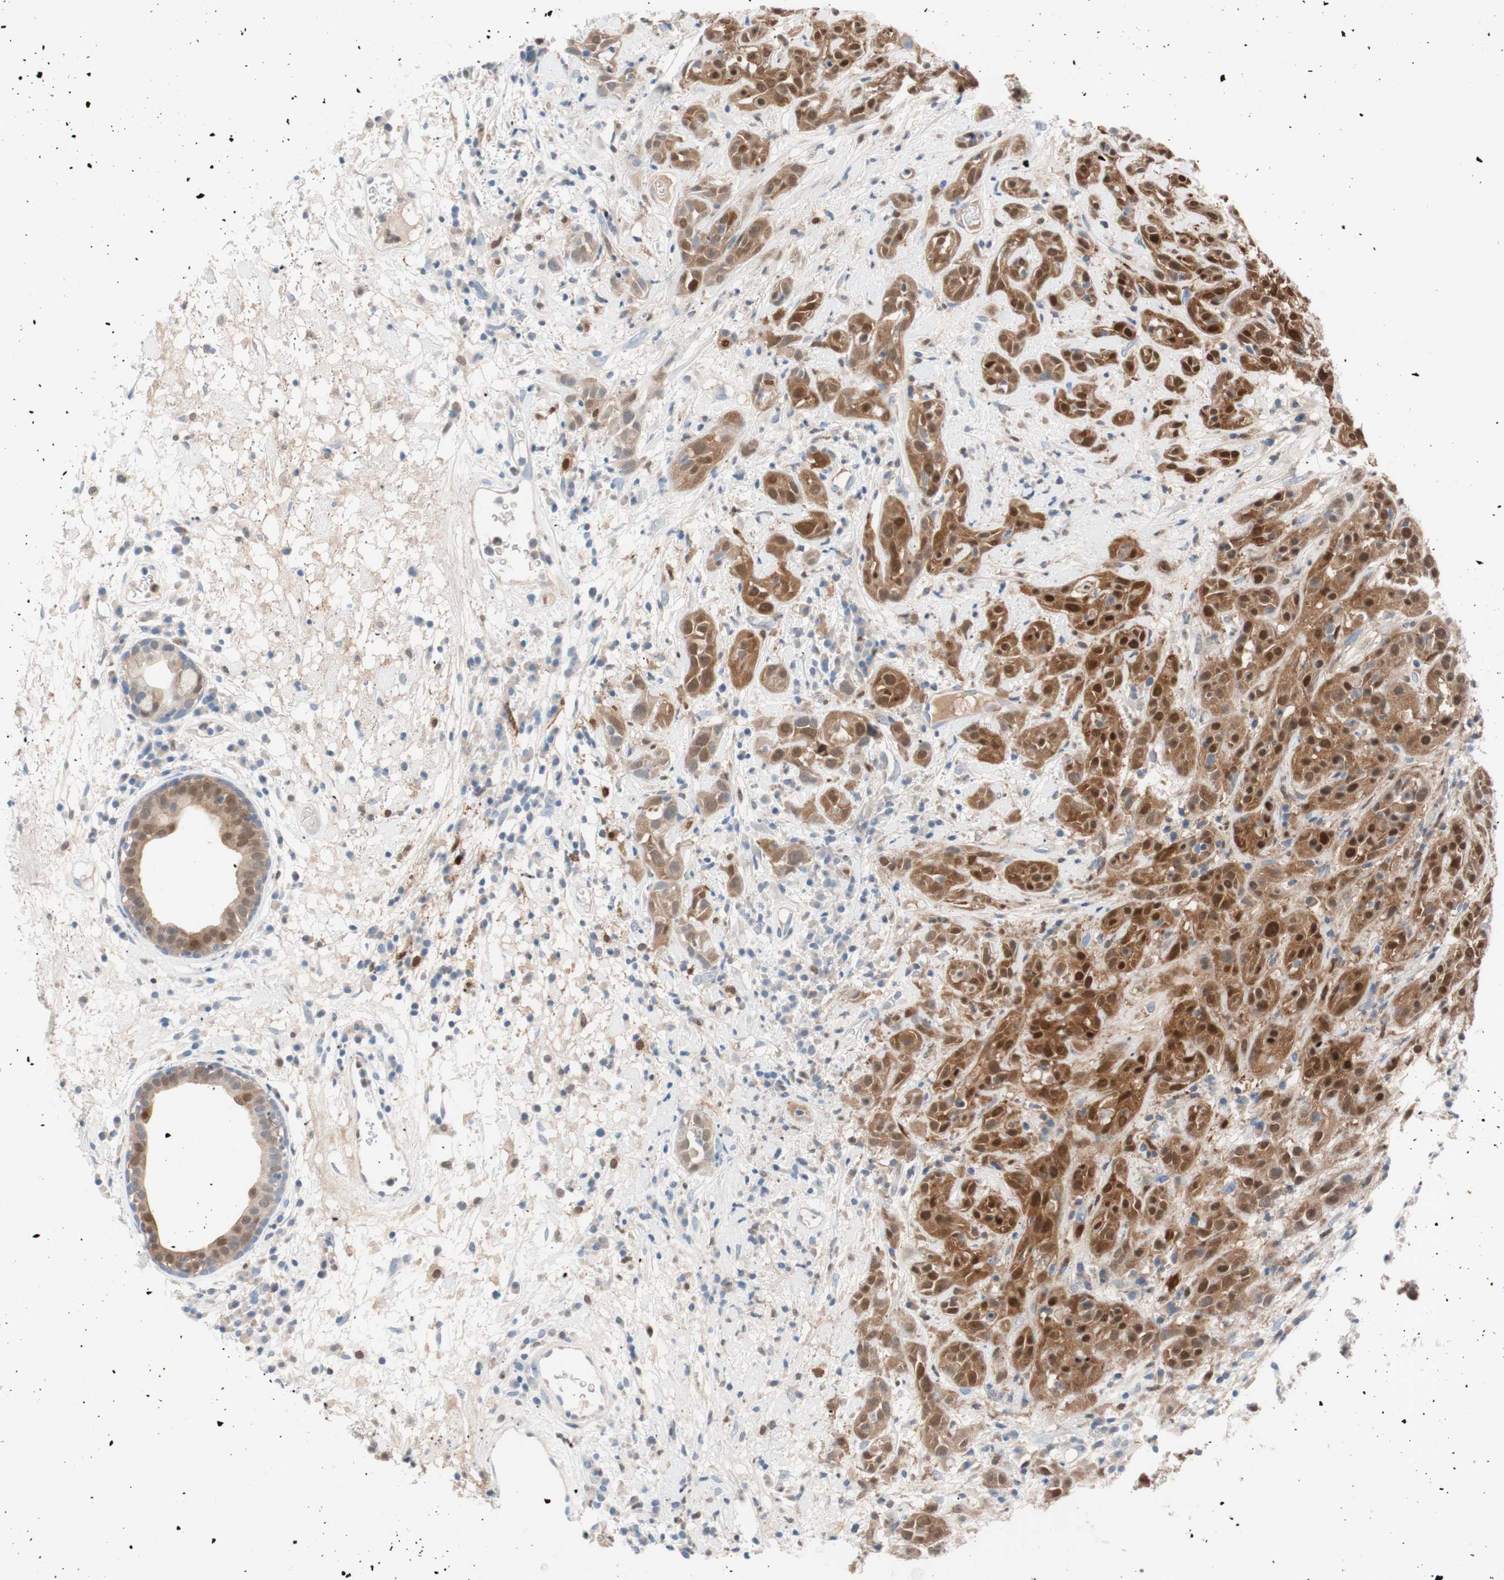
{"staining": {"intensity": "strong", "quantity": ">75%", "location": "cytoplasmic/membranous,nuclear"}, "tissue": "head and neck cancer", "cell_type": "Tumor cells", "image_type": "cancer", "snomed": [{"axis": "morphology", "description": "Squamous cell carcinoma, NOS"}, {"axis": "topography", "description": "Head-Neck"}], "caption": "DAB immunohistochemical staining of head and neck cancer (squamous cell carcinoma) displays strong cytoplasmic/membranous and nuclear protein expression in about >75% of tumor cells.", "gene": "IL18", "patient": {"sex": "male", "age": 62}}